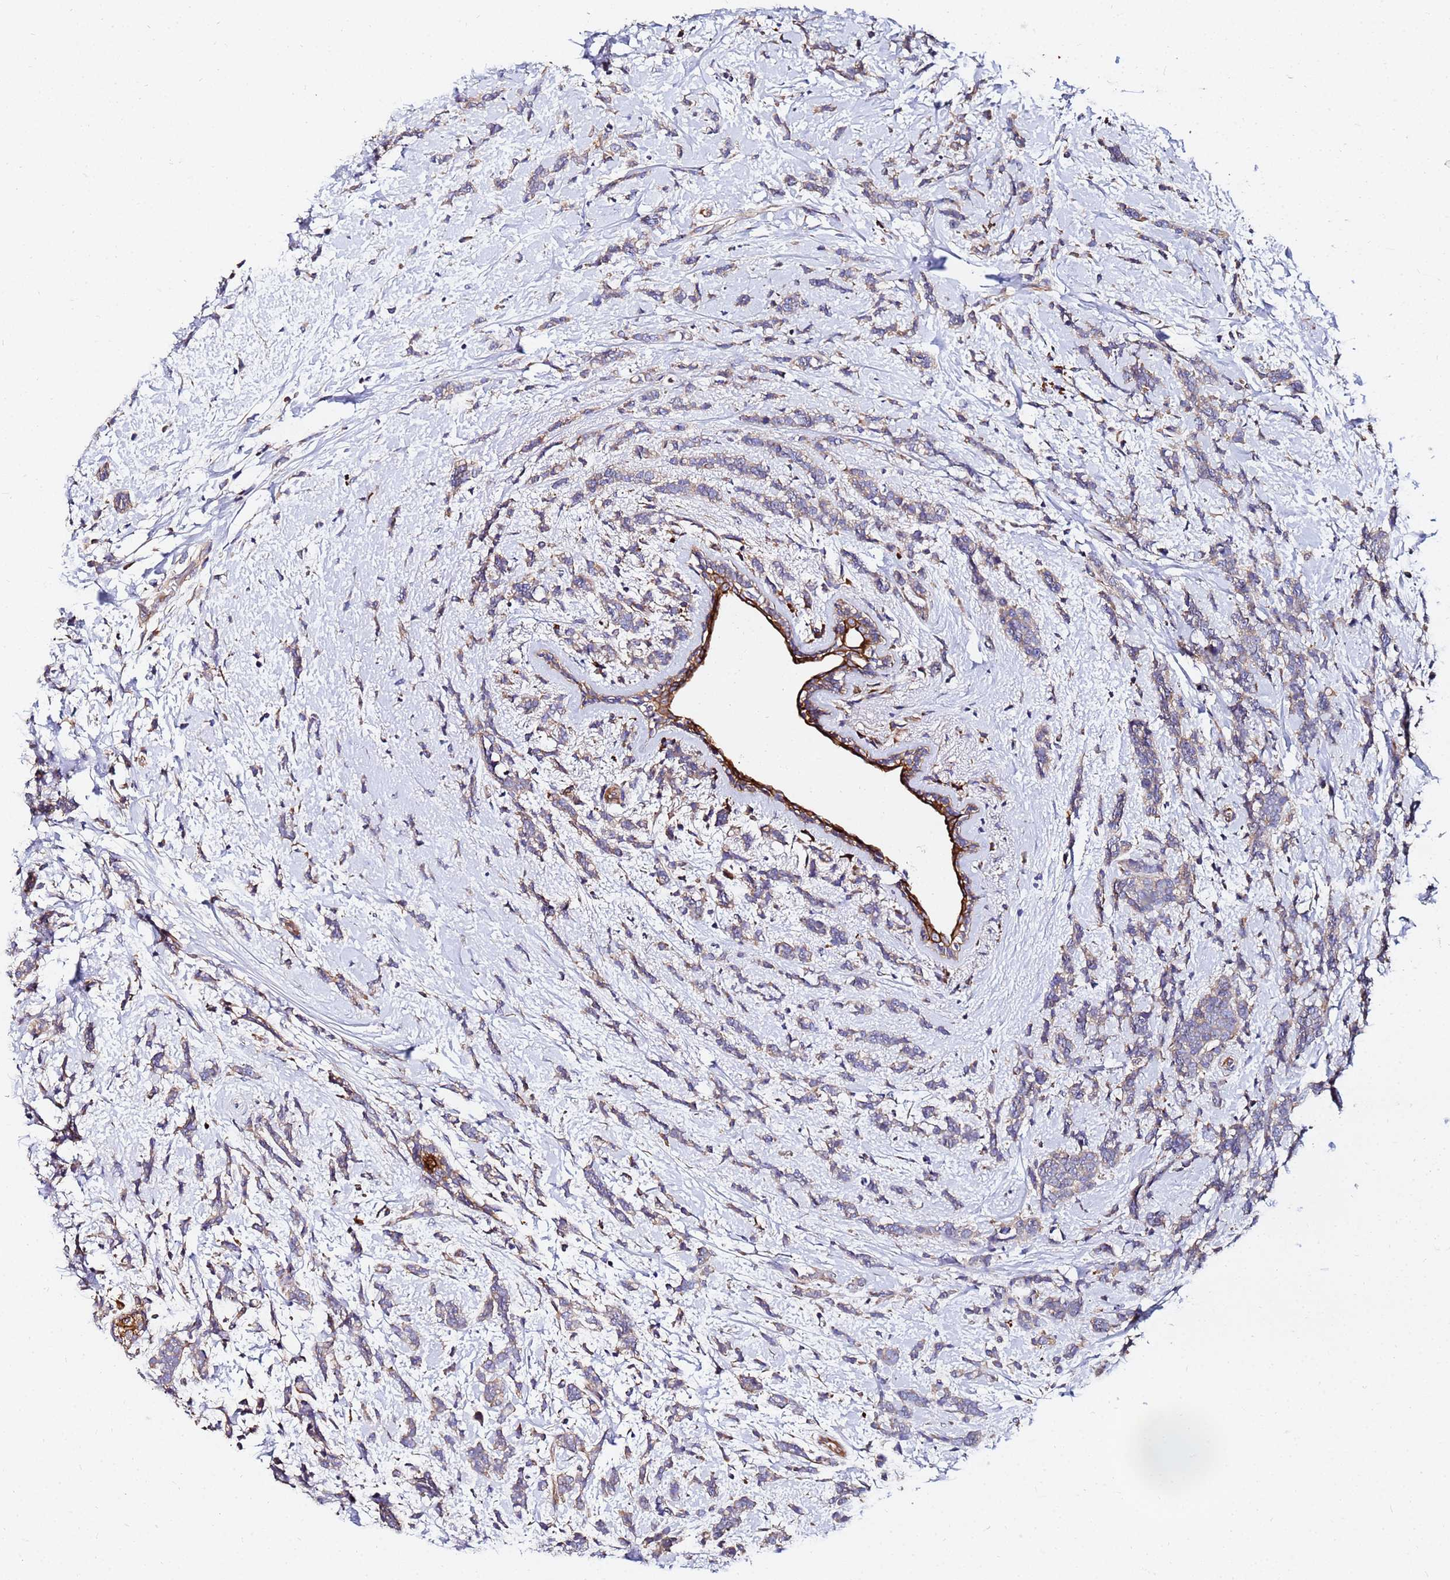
{"staining": {"intensity": "weak", "quantity": "25%-75%", "location": "cytoplasmic/membranous"}, "tissue": "breast cancer", "cell_type": "Tumor cells", "image_type": "cancer", "snomed": [{"axis": "morphology", "description": "Lobular carcinoma"}, {"axis": "topography", "description": "Breast"}], "caption": "Breast lobular carcinoma stained for a protein shows weak cytoplasmic/membranous positivity in tumor cells.", "gene": "POM121", "patient": {"sex": "female", "age": 58}}